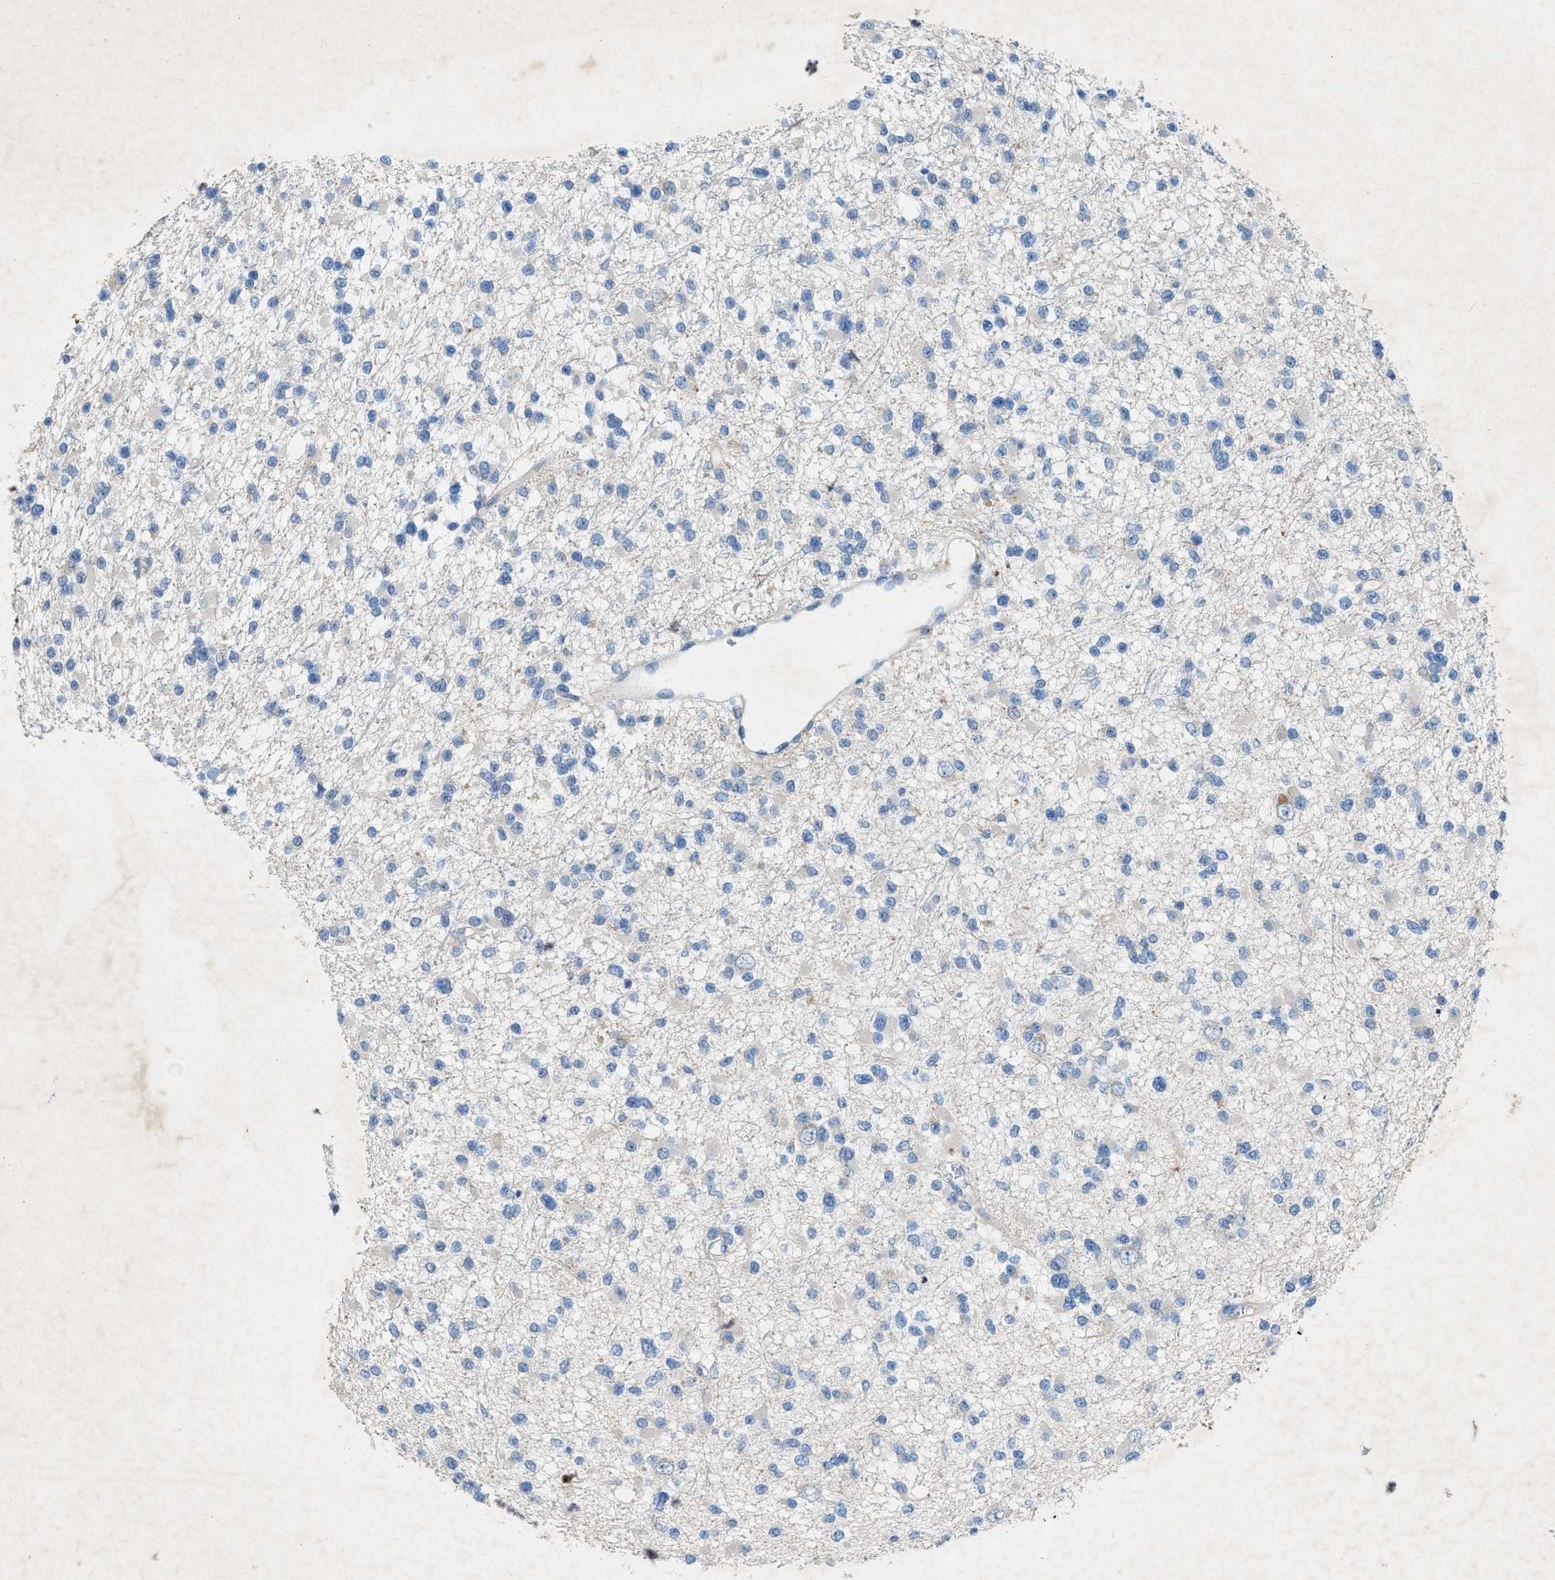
{"staining": {"intensity": "negative", "quantity": "none", "location": "none"}, "tissue": "glioma", "cell_type": "Tumor cells", "image_type": "cancer", "snomed": [{"axis": "morphology", "description": "Glioma, malignant, Low grade"}, {"axis": "topography", "description": "Brain"}], "caption": "Protein analysis of malignant glioma (low-grade) exhibits no significant positivity in tumor cells.", "gene": "URGCP", "patient": {"sex": "female", "age": 22}}